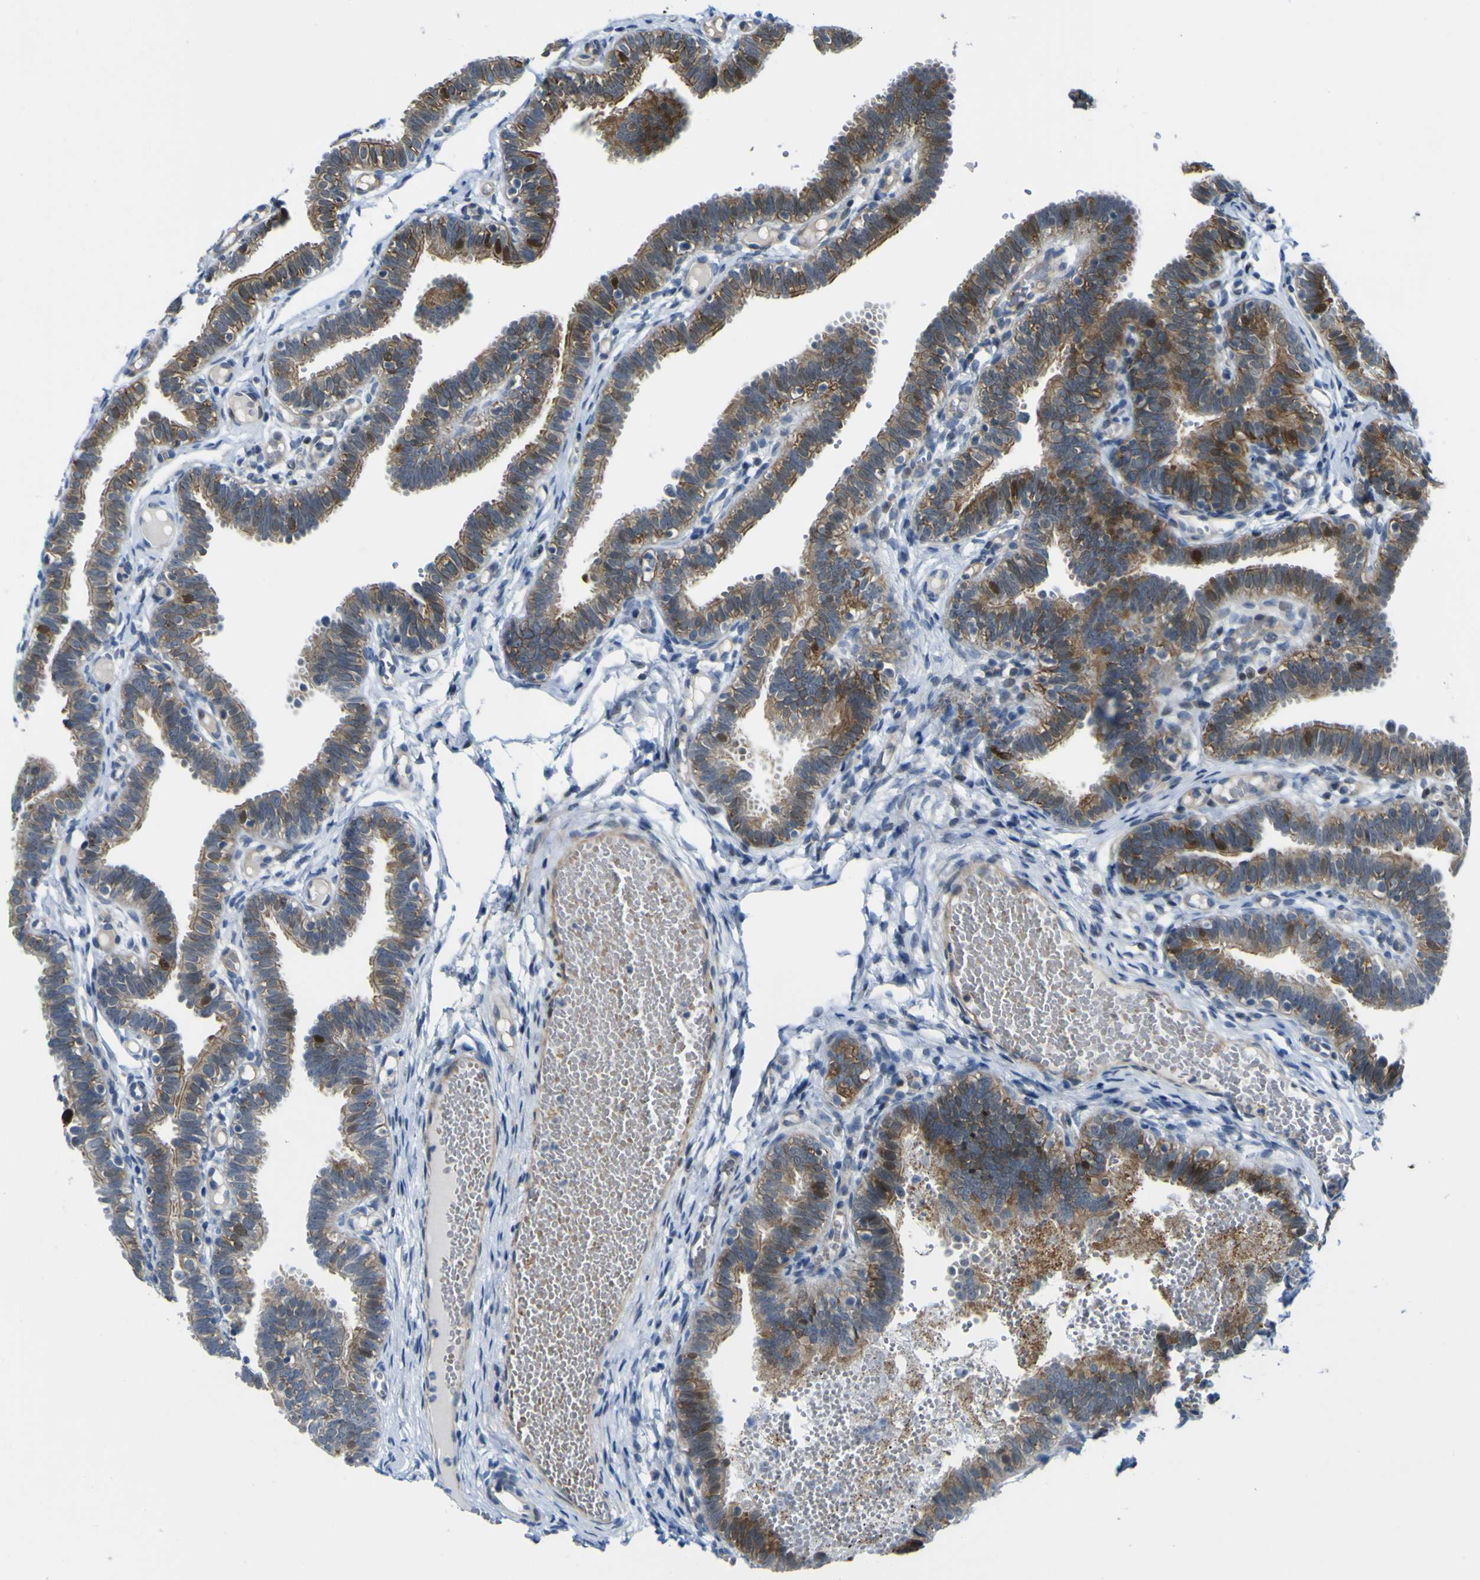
{"staining": {"intensity": "strong", "quantity": "25%-75%", "location": "cytoplasmic/membranous,nuclear"}, "tissue": "fallopian tube", "cell_type": "Glandular cells", "image_type": "normal", "snomed": [{"axis": "morphology", "description": "Normal tissue, NOS"}, {"axis": "topography", "description": "Fallopian tube"}, {"axis": "topography", "description": "Placenta"}], "caption": "Immunohistochemical staining of normal fallopian tube exhibits high levels of strong cytoplasmic/membranous,nuclear positivity in about 25%-75% of glandular cells.", "gene": "KDM7A", "patient": {"sex": "female", "age": 34}}